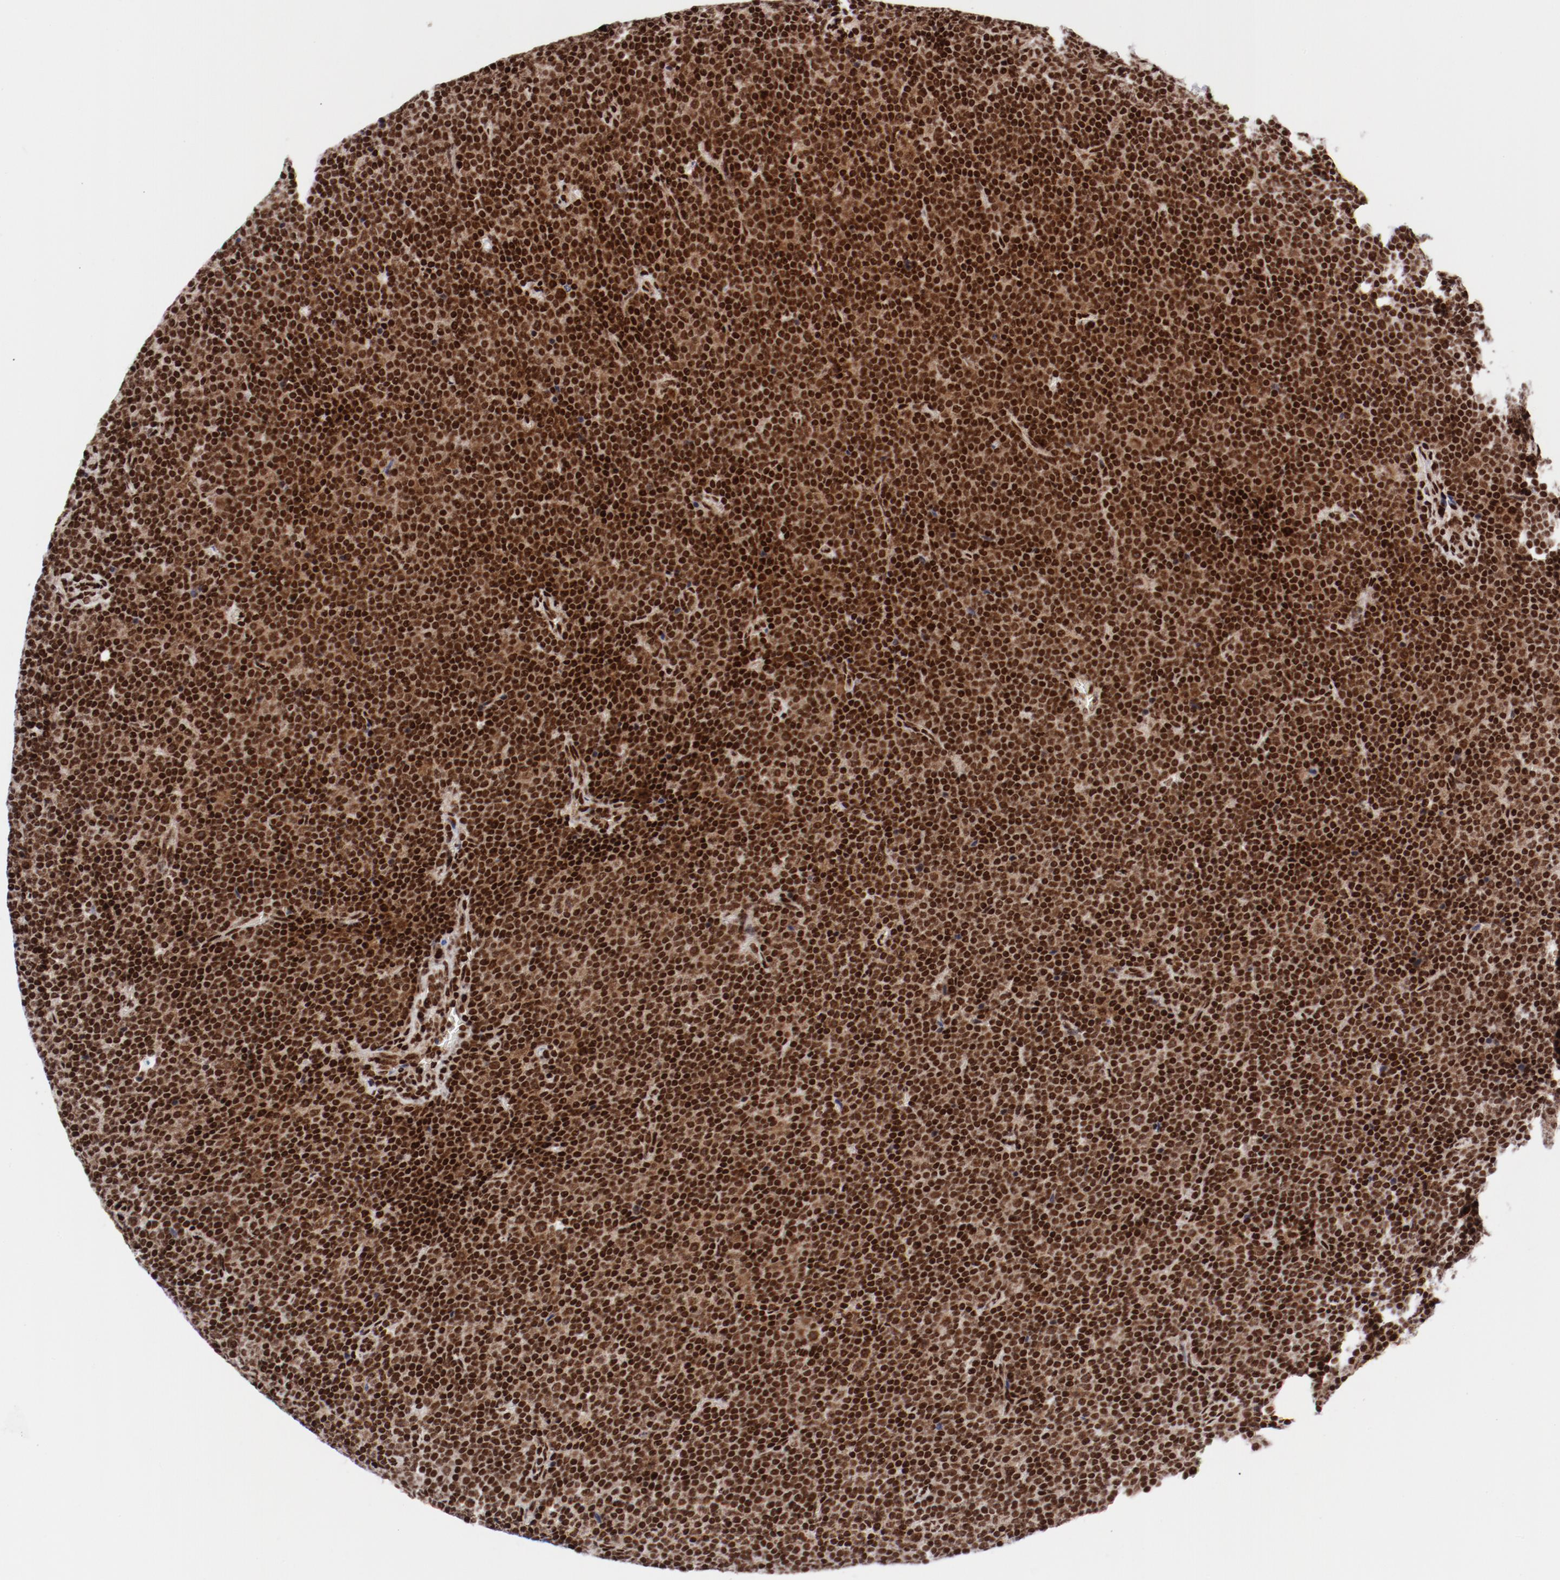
{"staining": {"intensity": "strong", "quantity": ">75%", "location": "nuclear"}, "tissue": "lymphoma", "cell_type": "Tumor cells", "image_type": "cancer", "snomed": [{"axis": "morphology", "description": "Malignant lymphoma, non-Hodgkin's type, Low grade"}, {"axis": "topography", "description": "Lymph node"}], "caption": "This is a micrograph of IHC staining of lymphoma, which shows strong expression in the nuclear of tumor cells.", "gene": "NFYB", "patient": {"sex": "female", "age": 67}}